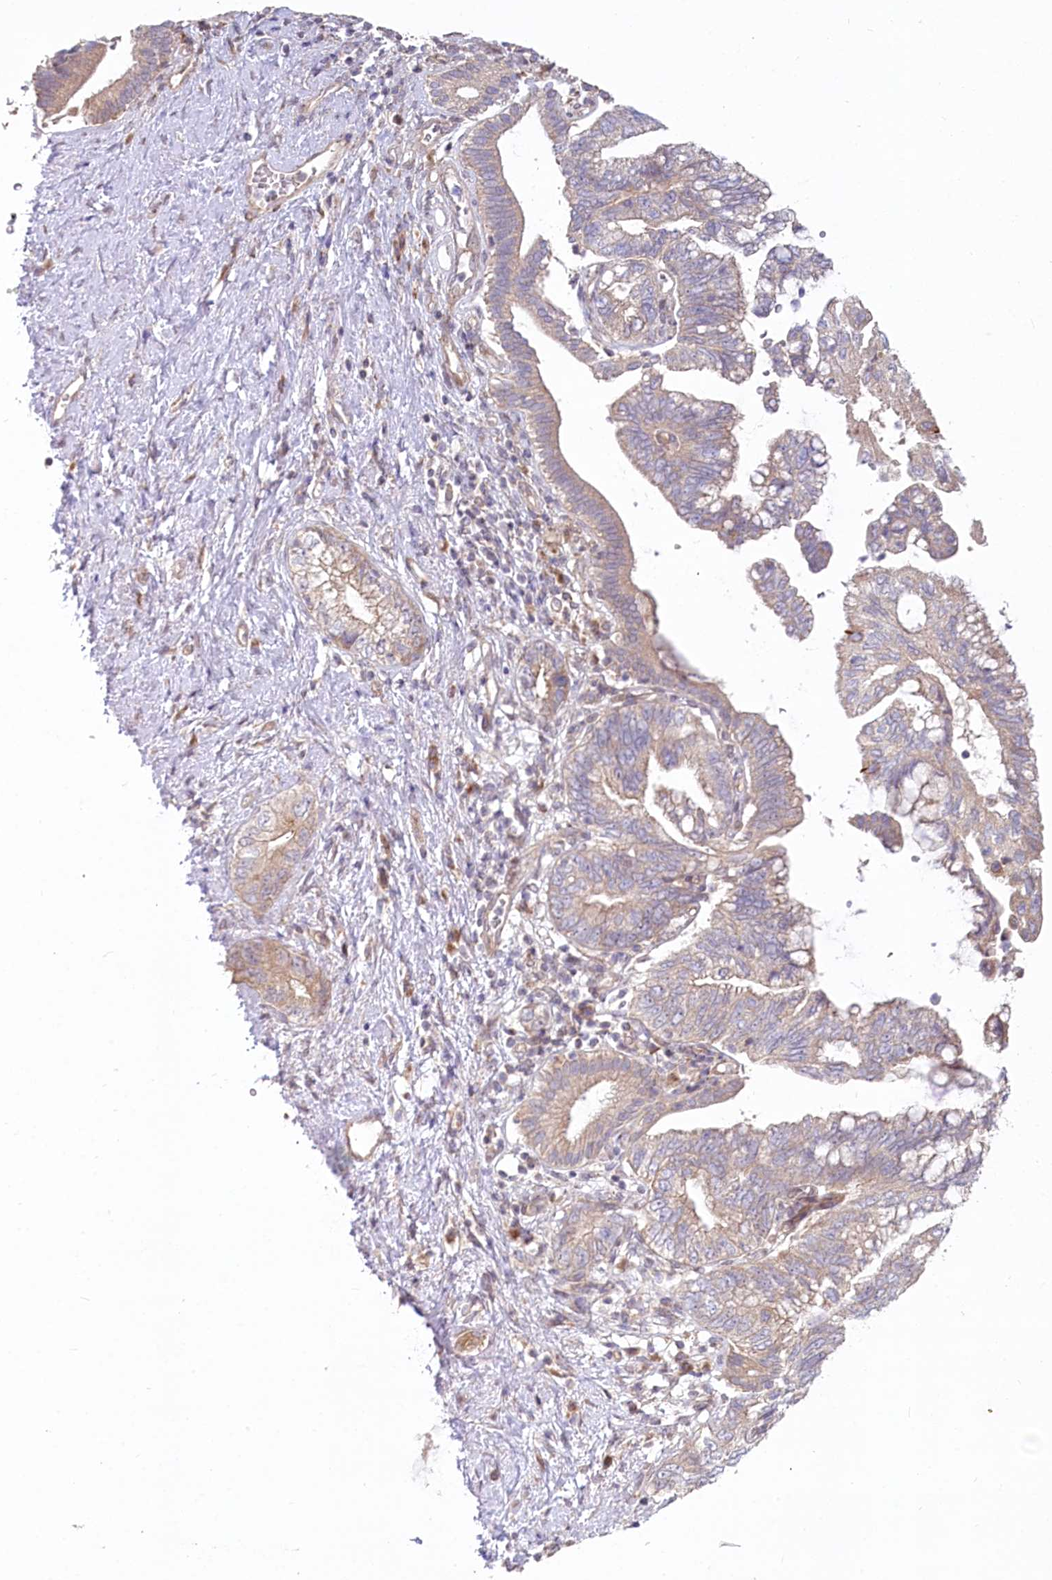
{"staining": {"intensity": "weak", "quantity": ">75%", "location": "cytoplasmic/membranous"}, "tissue": "pancreatic cancer", "cell_type": "Tumor cells", "image_type": "cancer", "snomed": [{"axis": "morphology", "description": "Adenocarcinoma, NOS"}, {"axis": "topography", "description": "Pancreas"}], "caption": "This image demonstrates pancreatic cancer (adenocarcinoma) stained with IHC to label a protein in brown. The cytoplasmic/membranous of tumor cells show weak positivity for the protein. Nuclei are counter-stained blue.", "gene": "CEP70", "patient": {"sex": "female", "age": 73}}